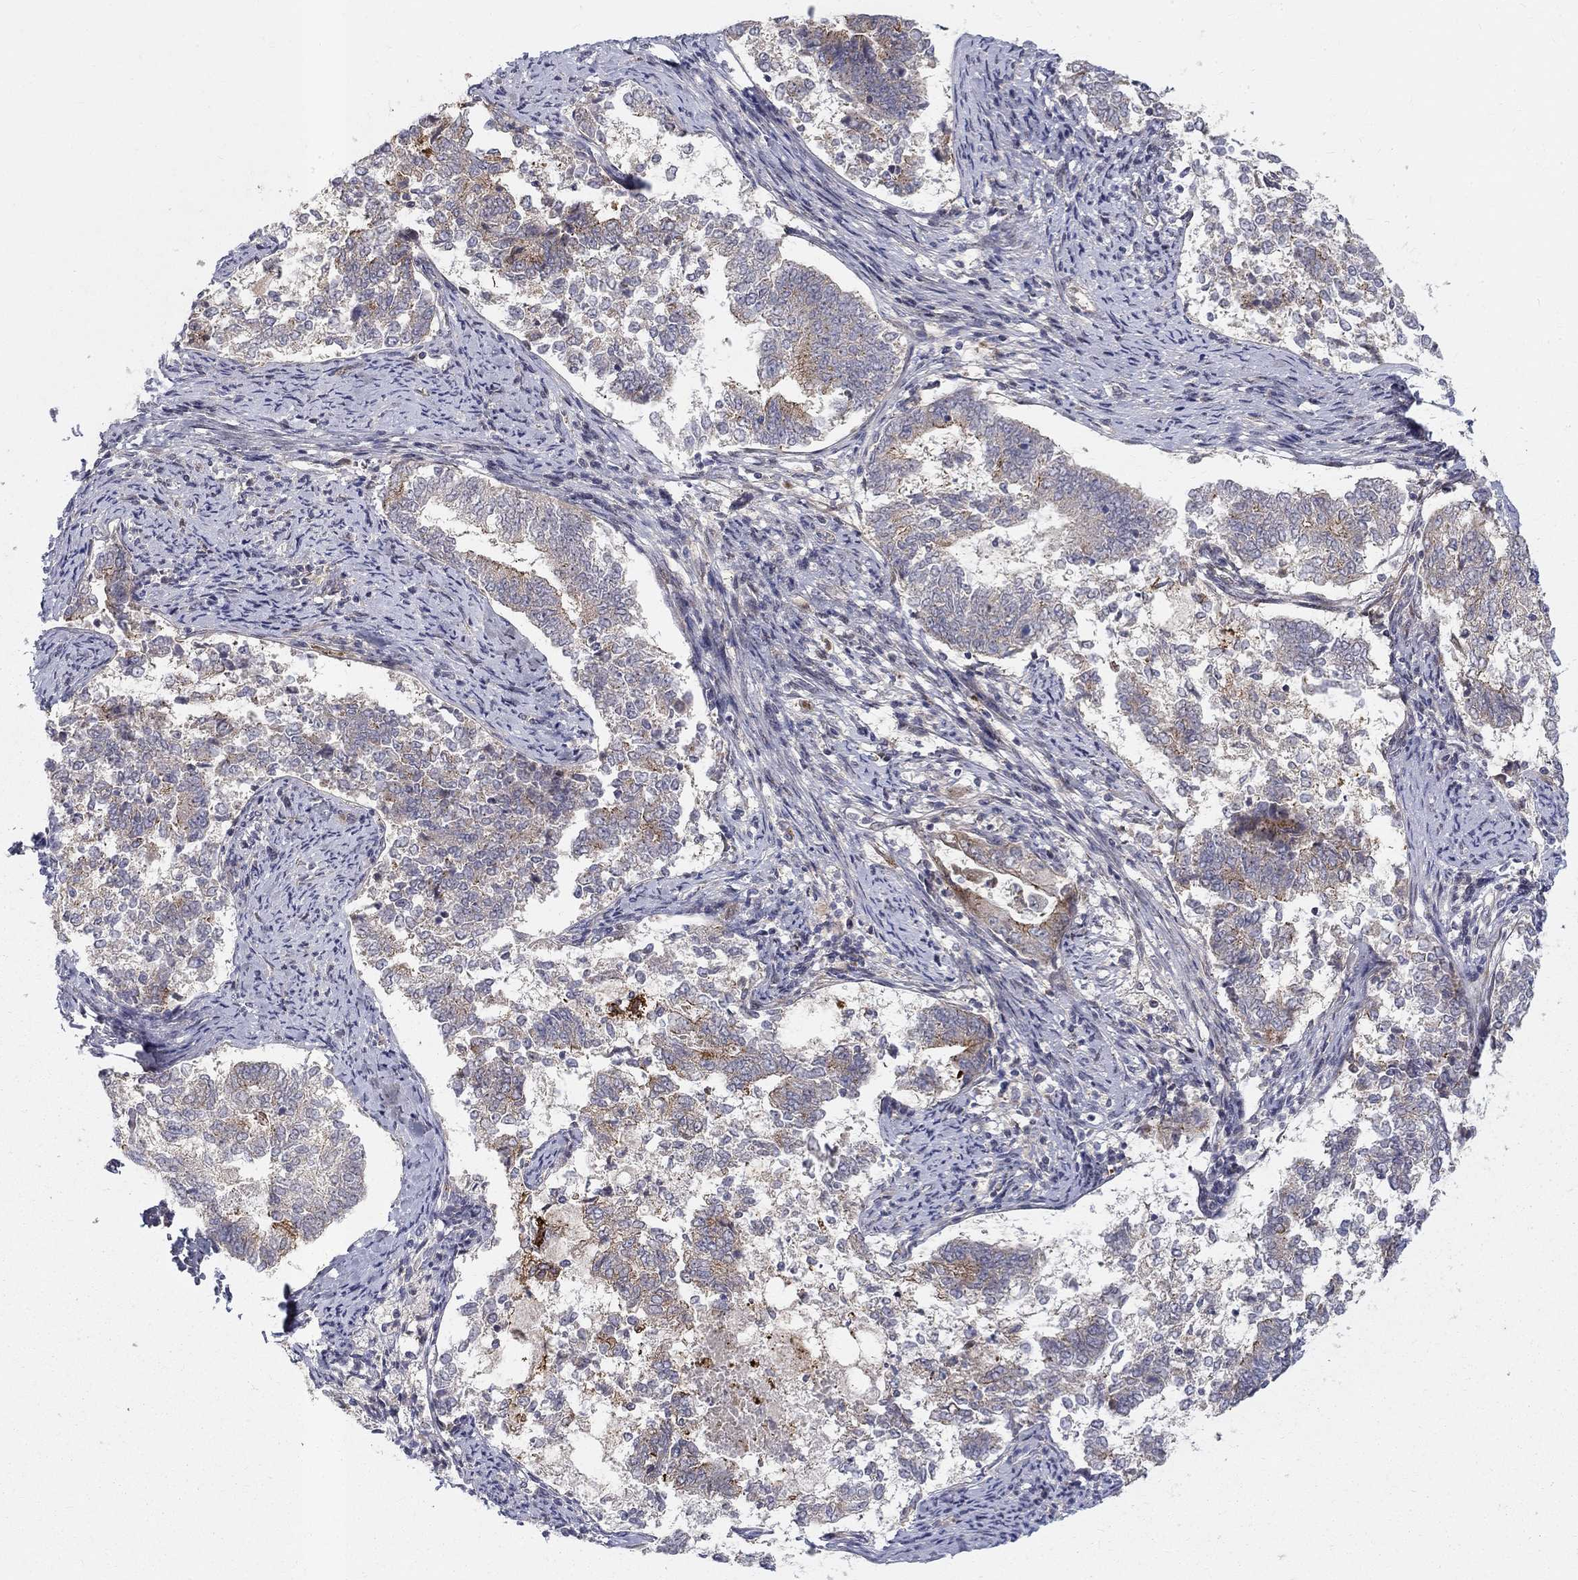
{"staining": {"intensity": "negative", "quantity": "none", "location": "none"}, "tissue": "endometrial cancer", "cell_type": "Tumor cells", "image_type": "cancer", "snomed": [{"axis": "morphology", "description": "Adenocarcinoma, NOS"}, {"axis": "topography", "description": "Endometrium"}], "caption": "Immunohistochemical staining of human endometrial cancer shows no significant positivity in tumor cells.", "gene": "WDR19", "patient": {"sex": "female", "age": 65}}